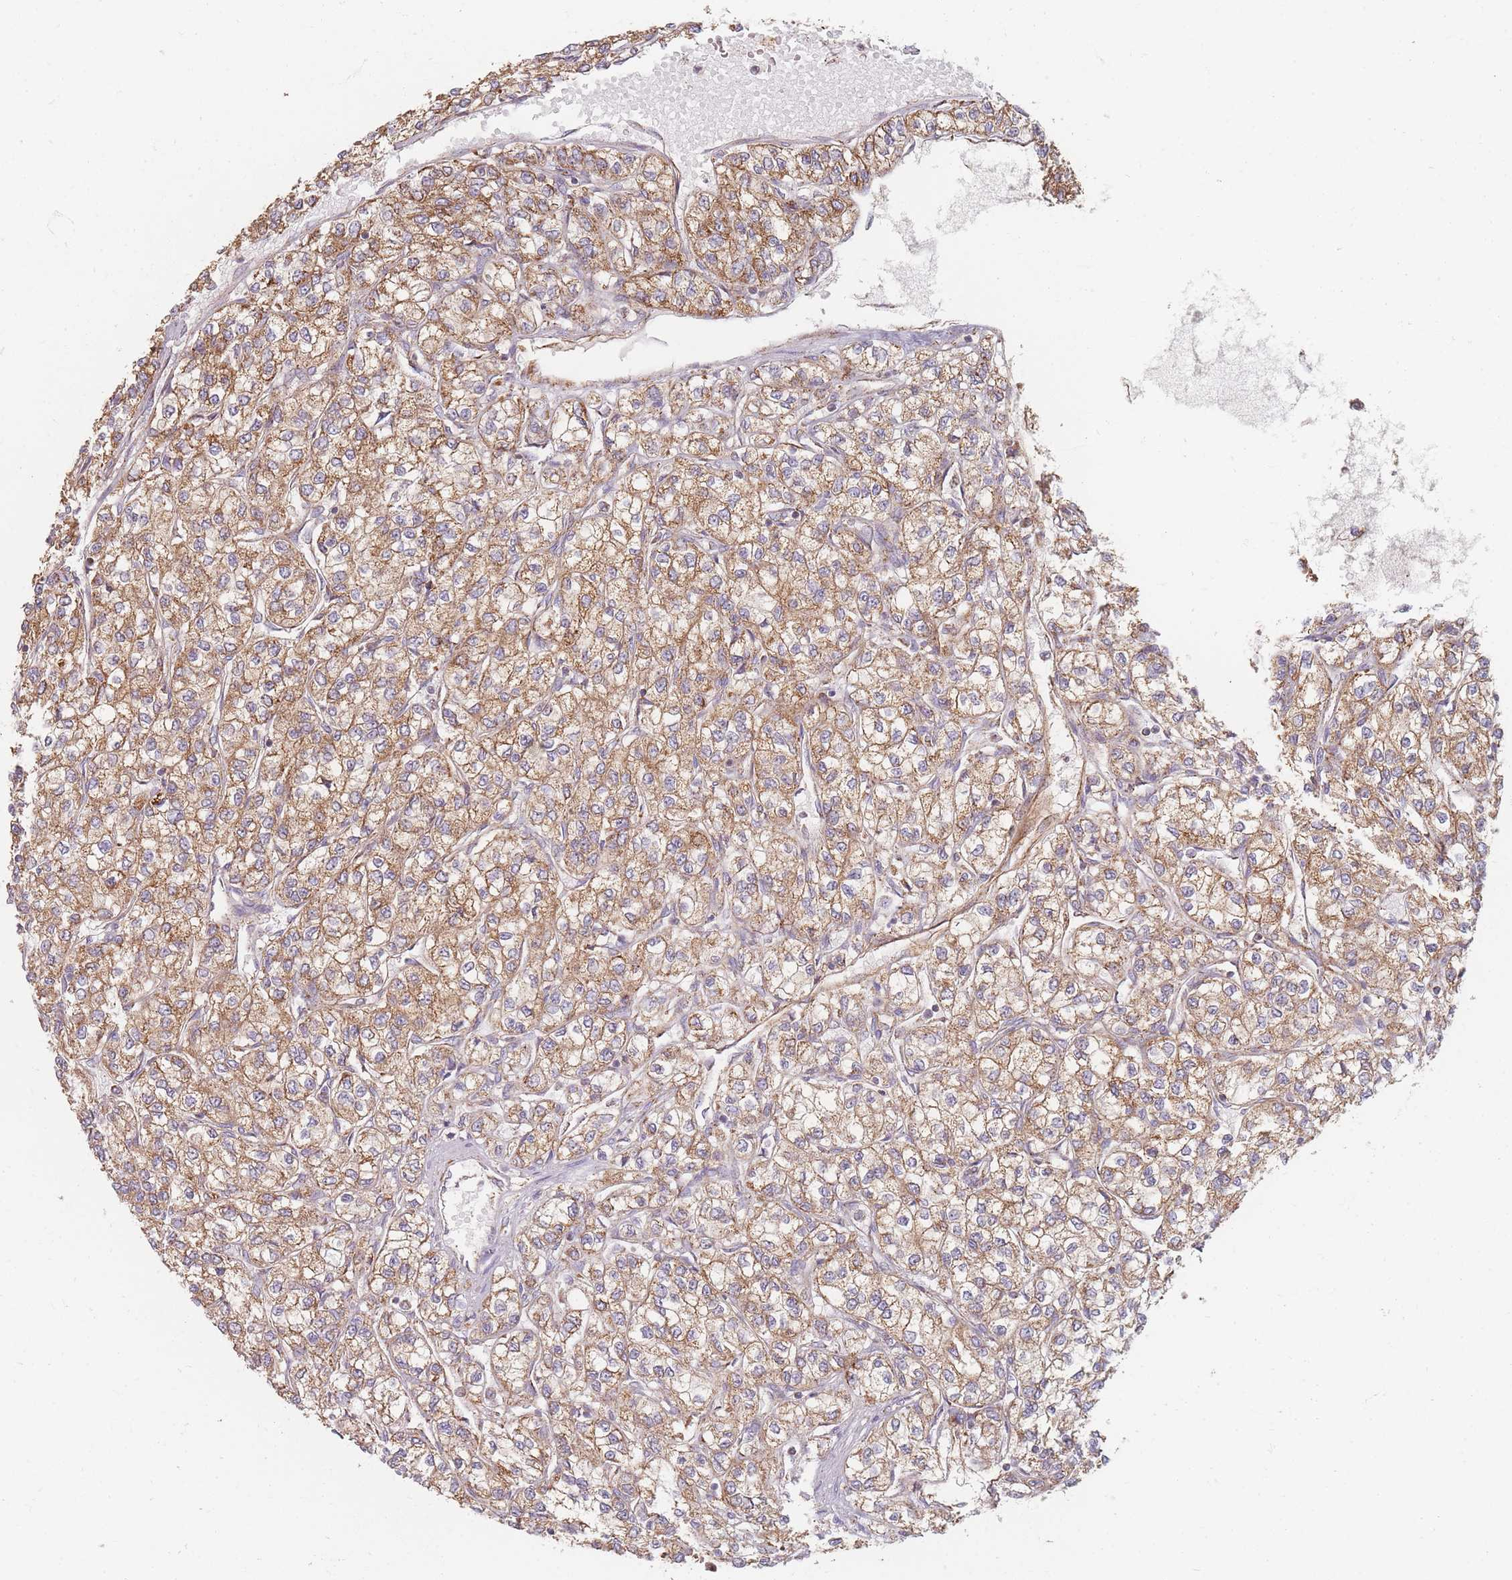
{"staining": {"intensity": "moderate", "quantity": ">75%", "location": "cytoplasmic/membranous"}, "tissue": "renal cancer", "cell_type": "Tumor cells", "image_type": "cancer", "snomed": [{"axis": "morphology", "description": "Adenocarcinoma, NOS"}, {"axis": "topography", "description": "Kidney"}], "caption": "A brown stain shows moderate cytoplasmic/membranous positivity of a protein in human renal cancer tumor cells.", "gene": "ESRP2", "patient": {"sex": "male", "age": 80}}